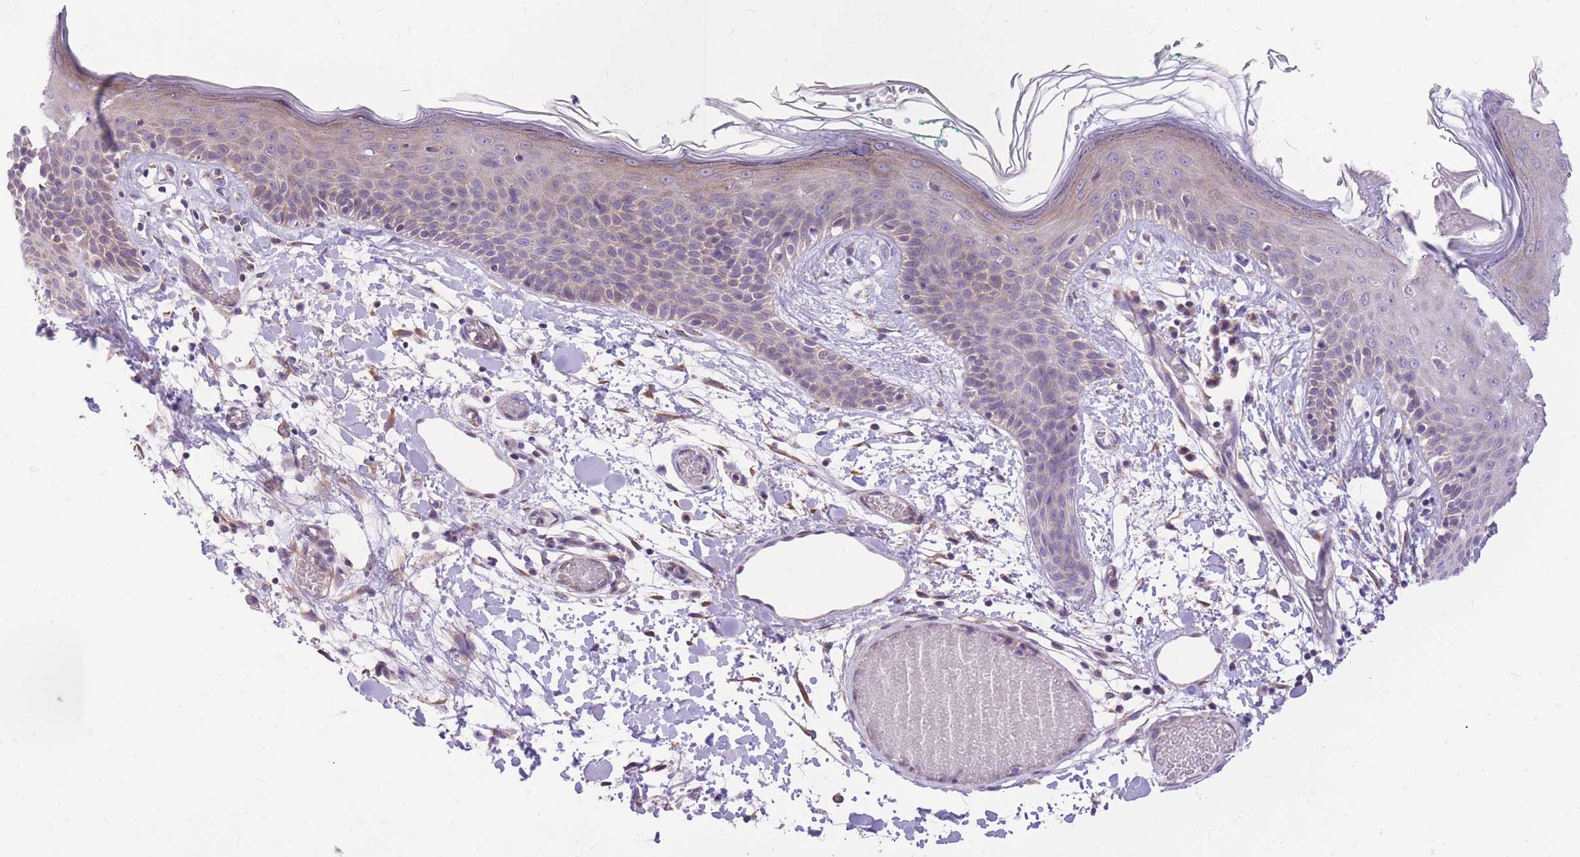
{"staining": {"intensity": "moderate", "quantity": ">75%", "location": "cytoplasmic/membranous"}, "tissue": "skin", "cell_type": "Fibroblasts", "image_type": "normal", "snomed": [{"axis": "morphology", "description": "Normal tissue, NOS"}, {"axis": "topography", "description": "Skin"}], "caption": "Immunohistochemical staining of normal human skin displays moderate cytoplasmic/membranous protein positivity in approximately >75% of fibroblasts.", "gene": "TOPAZ1", "patient": {"sex": "male", "age": 79}}